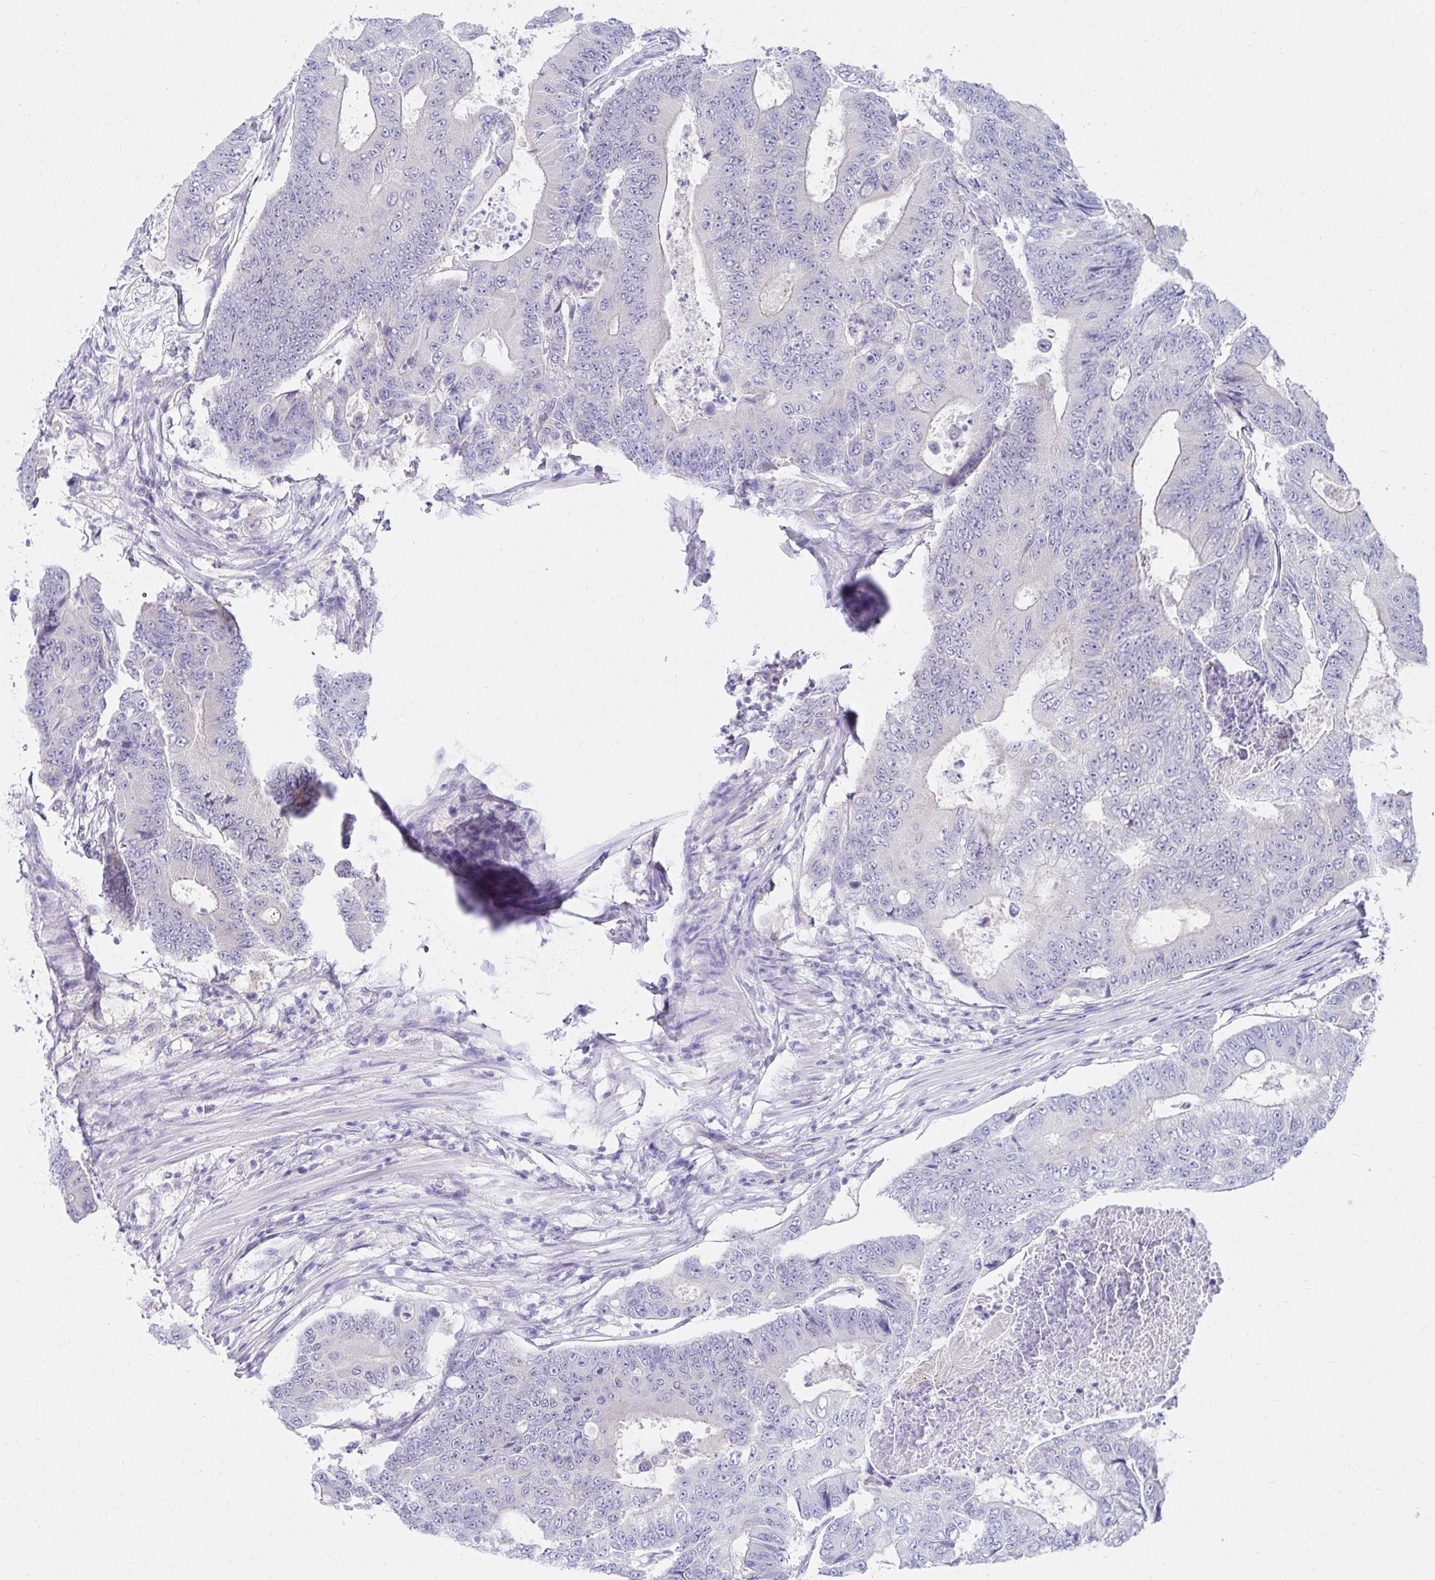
{"staining": {"intensity": "negative", "quantity": "none", "location": "none"}, "tissue": "colorectal cancer", "cell_type": "Tumor cells", "image_type": "cancer", "snomed": [{"axis": "morphology", "description": "Adenocarcinoma, NOS"}, {"axis": "topography", "description": "Colon"}], "caption": "This is a histopathology image of immunohistochemistry staining of colorectal cancer (adenocarcinoma), which shows no staining in tumor cells.", "gene": "C19orf81", "patient": {"sex": "female", "age": 48}}